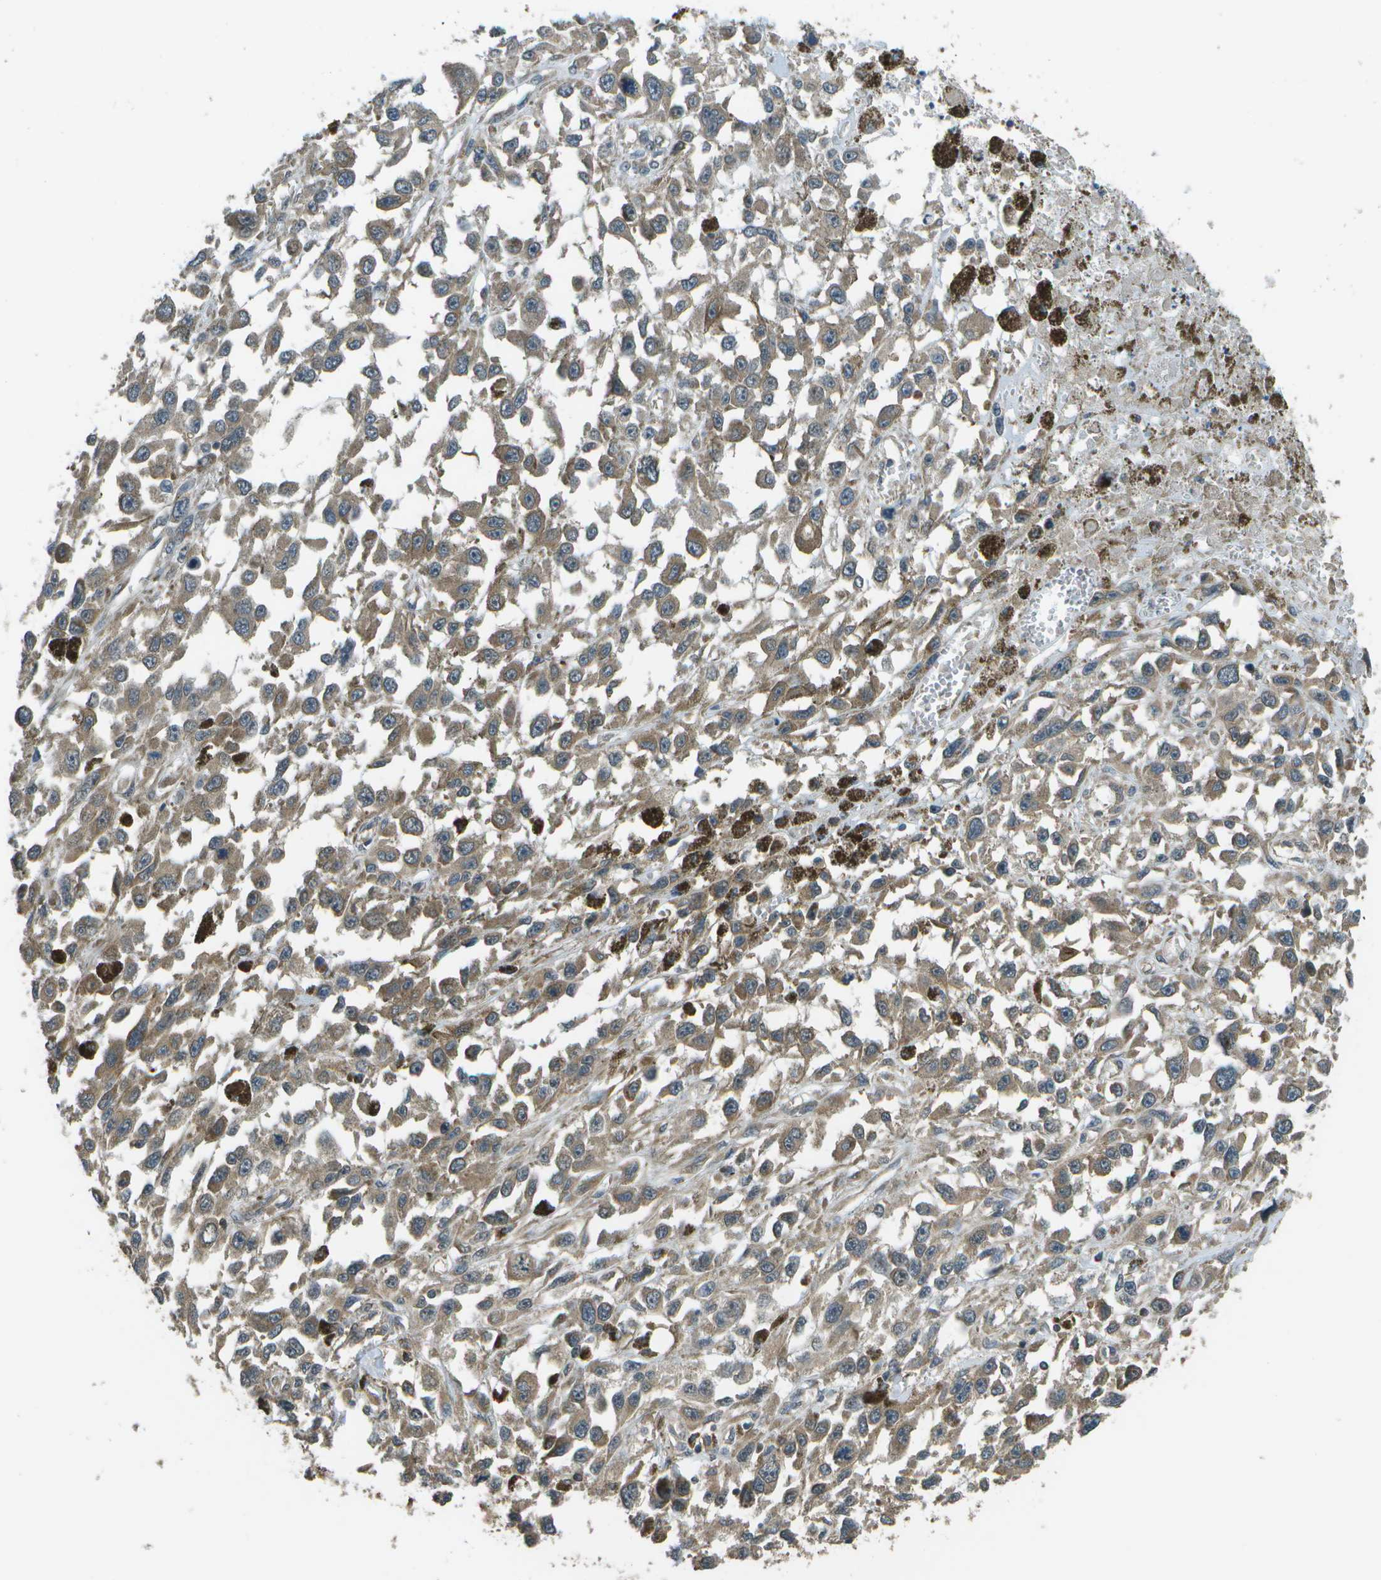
{"staining": {"intensity": "moderate", "quantity": ">75%", "location": "cytoplasmic/membranous"}, "tissue": "melanoma", "cell_type": "Tumor cells", "image_type": "cancer", "snomed": [{"axis": "morphology", "description": "Malignant melanoma, Metastatic site"}, {"axis": "topography", "description": "Lymph node"}], "caption": "Immunohistochemical staining of melanoma exhibits medium levels of moderate cytoplasmic/membranous staining in approximately >75% of tumor cells.", "gene": "PLPBP", "patient": {"sex": "male", "age": 59}}